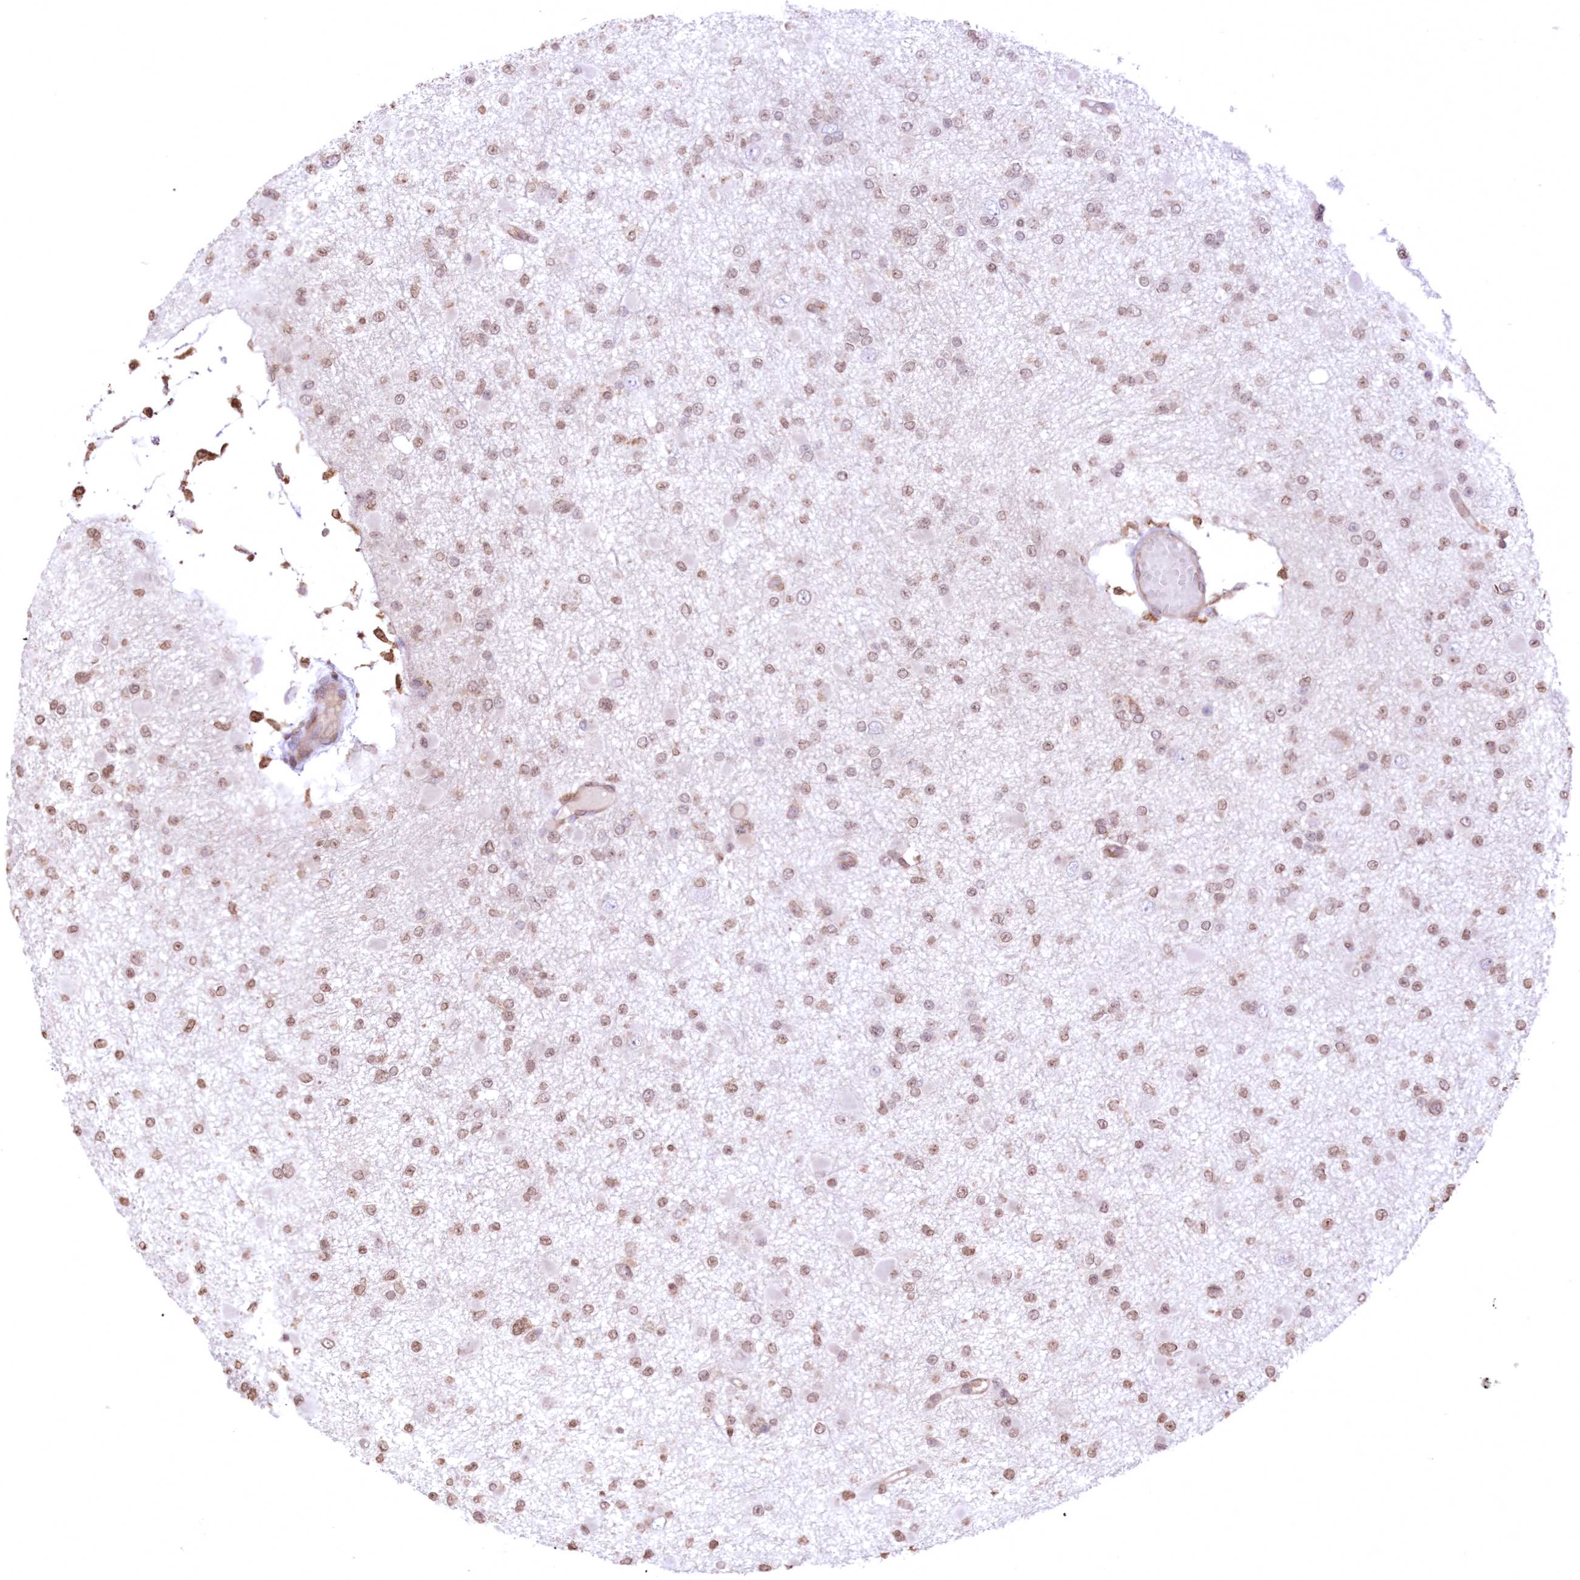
{"staining": {"intensity": "moderate", "quantity": ">75%", "location": "nuclear"}, "tissue": "glioma", "cell_type": "Tumor cells", "image_type": "cancer", "snomed": [{"axis": "morphology", "description": "Glioma, malignant, Low grade"}, {"axis": "topography", "description": "Brain"}], "caption": "Immunohistochemistry (IHC) photomicrograph of glioma stained for a protein (brown), which reveals medium levels of moderate nuclear positivity in about >75% of tumor cells.", "gene": "FCHO2", "patient": {"sex": "female", "age": 22}}